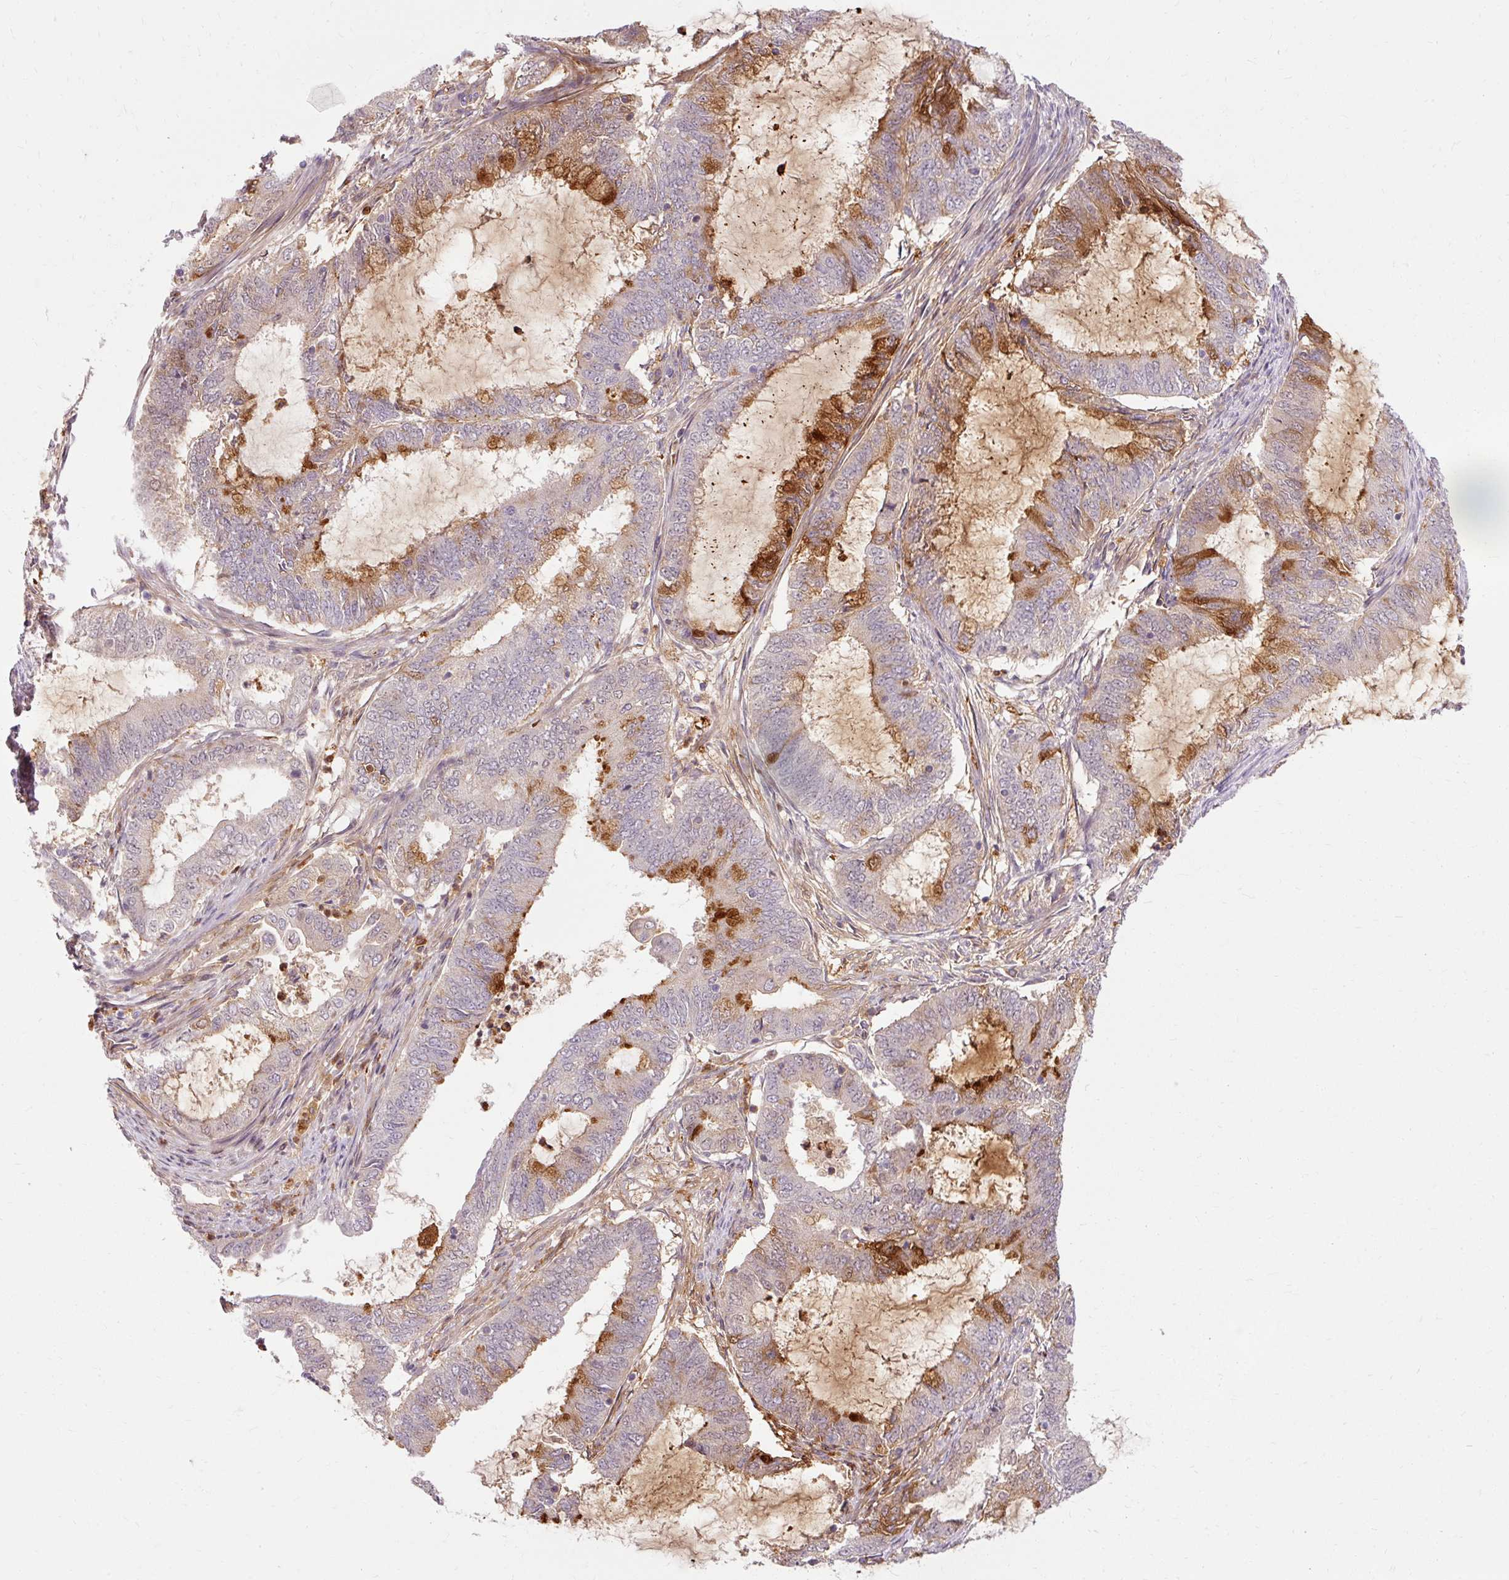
{"staining": {"intensity": "moderate", "quantity": "25%-75%", "location": "cytoplasmic/membranous"}, "tissue": "endometrial cancer", "cell_type": "Tumor cells", "image_type": "cancer", "snomed": [{"axis": "morphology", "description": "Adenocarcinoma, NOS"}, {"axis": "topography", "description": "Endometrium"}], "caption": "Protein analysis of endometrial cancer (adenocarcinoma) tissue exhibits moderate cytoplasmic/membranous positivity in approximately 25%-75% of tumor cells.", "gene": "CEBPZ", "patient": {"sex": "female", "age": 51}}